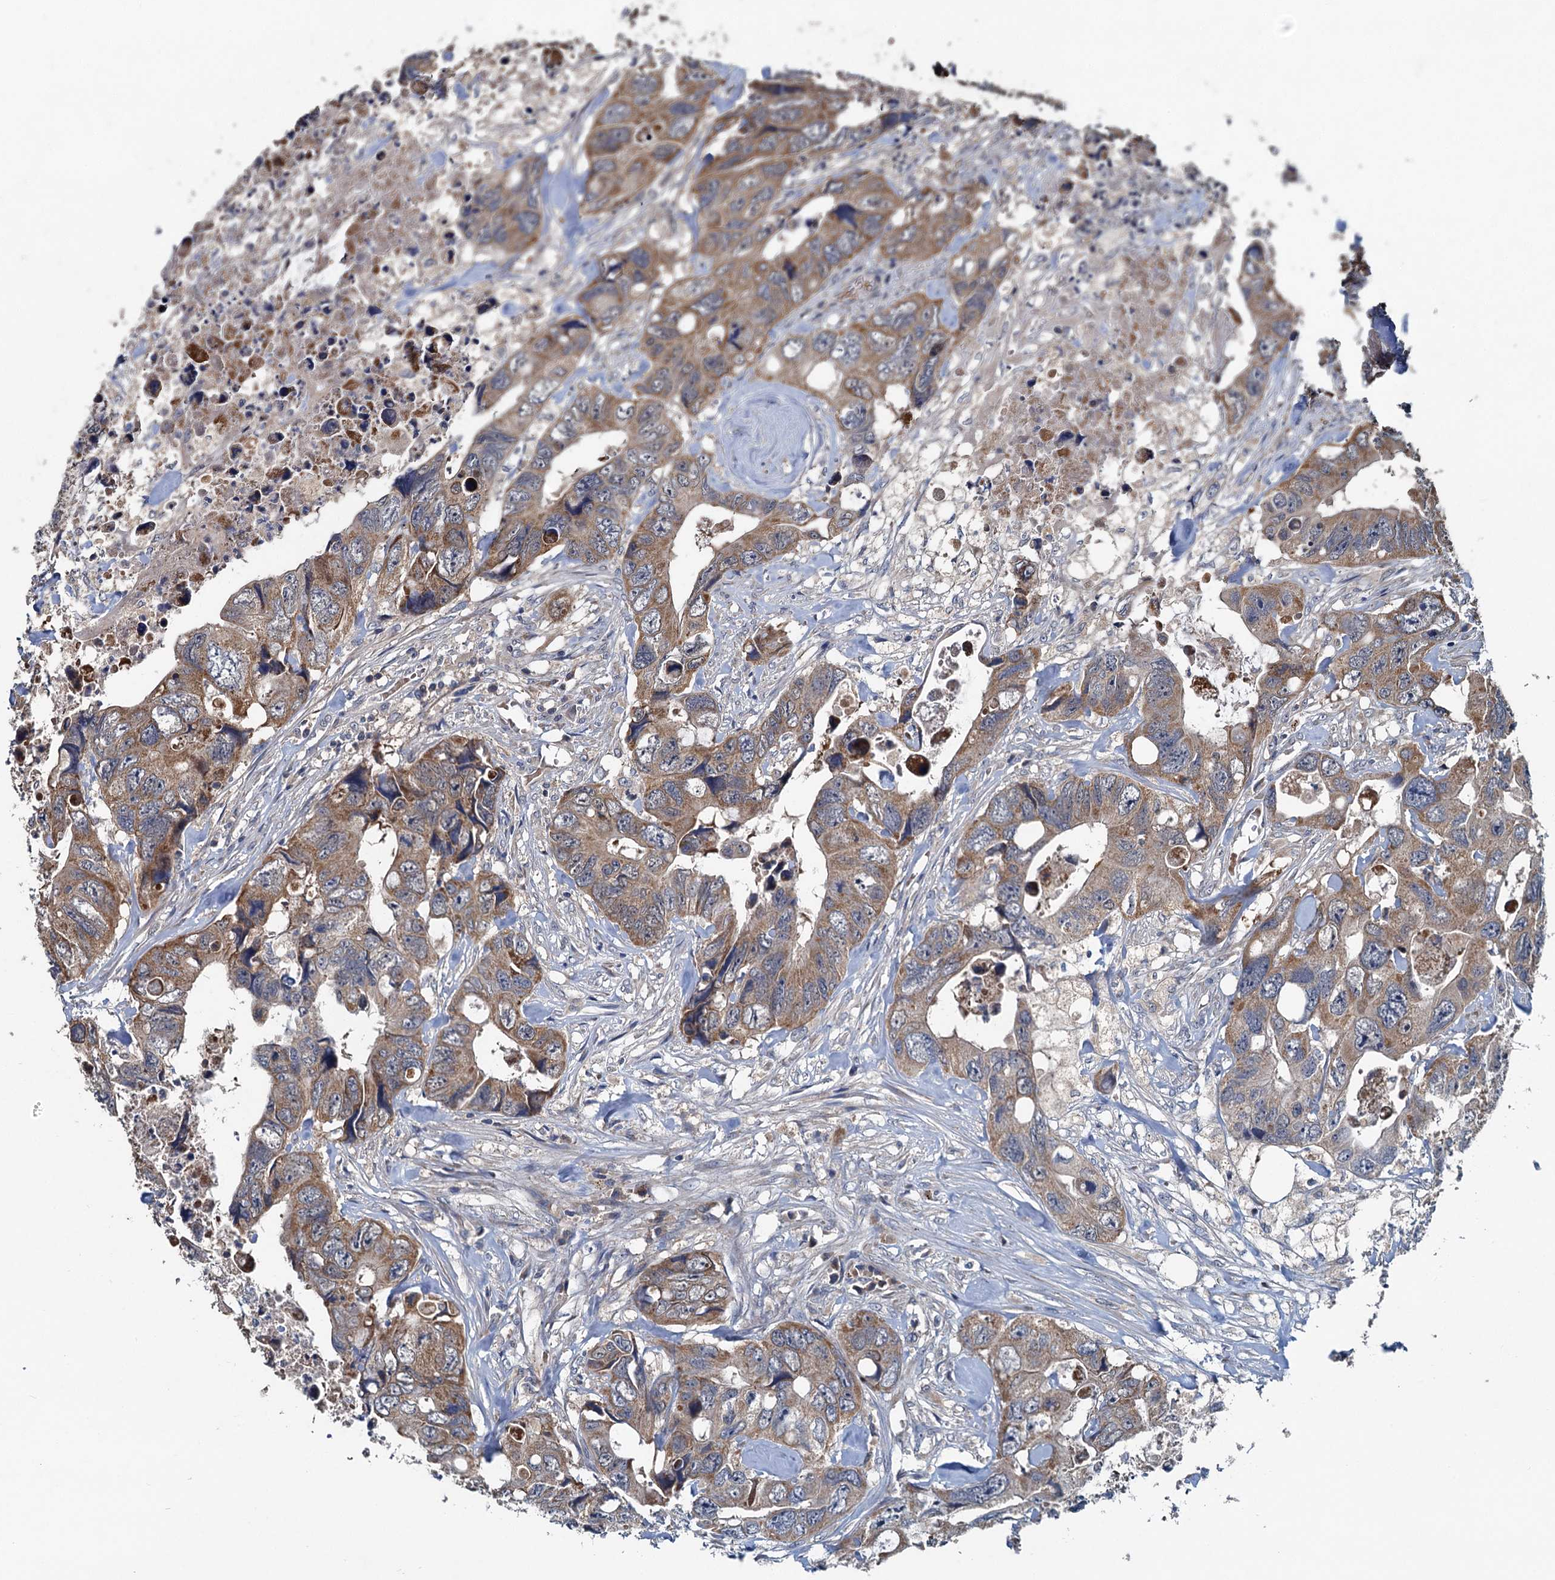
{"staining": {"intensity": "moderate", "quantity": ">75%", "location": "cytoplasmic/membranous"}, "tissue": "colorectal cancer", "cell_type": "Tumor cells", "image_type": "cancer", "snomed": [{"axis": "morphology", "description": "Adenocarcinoma, NOS"}, {"axis": "topography", "description": "Rectum"}], "caption": "Approximately >75% of tumor cells in human colorectal adenocarcinoma exhibit moderate cytoplasmic/membranous protein expression as visualized by brown immunohistochemical staining.", "gene": "OTUB1", "patient": {"sex": "male", "age": 57}}